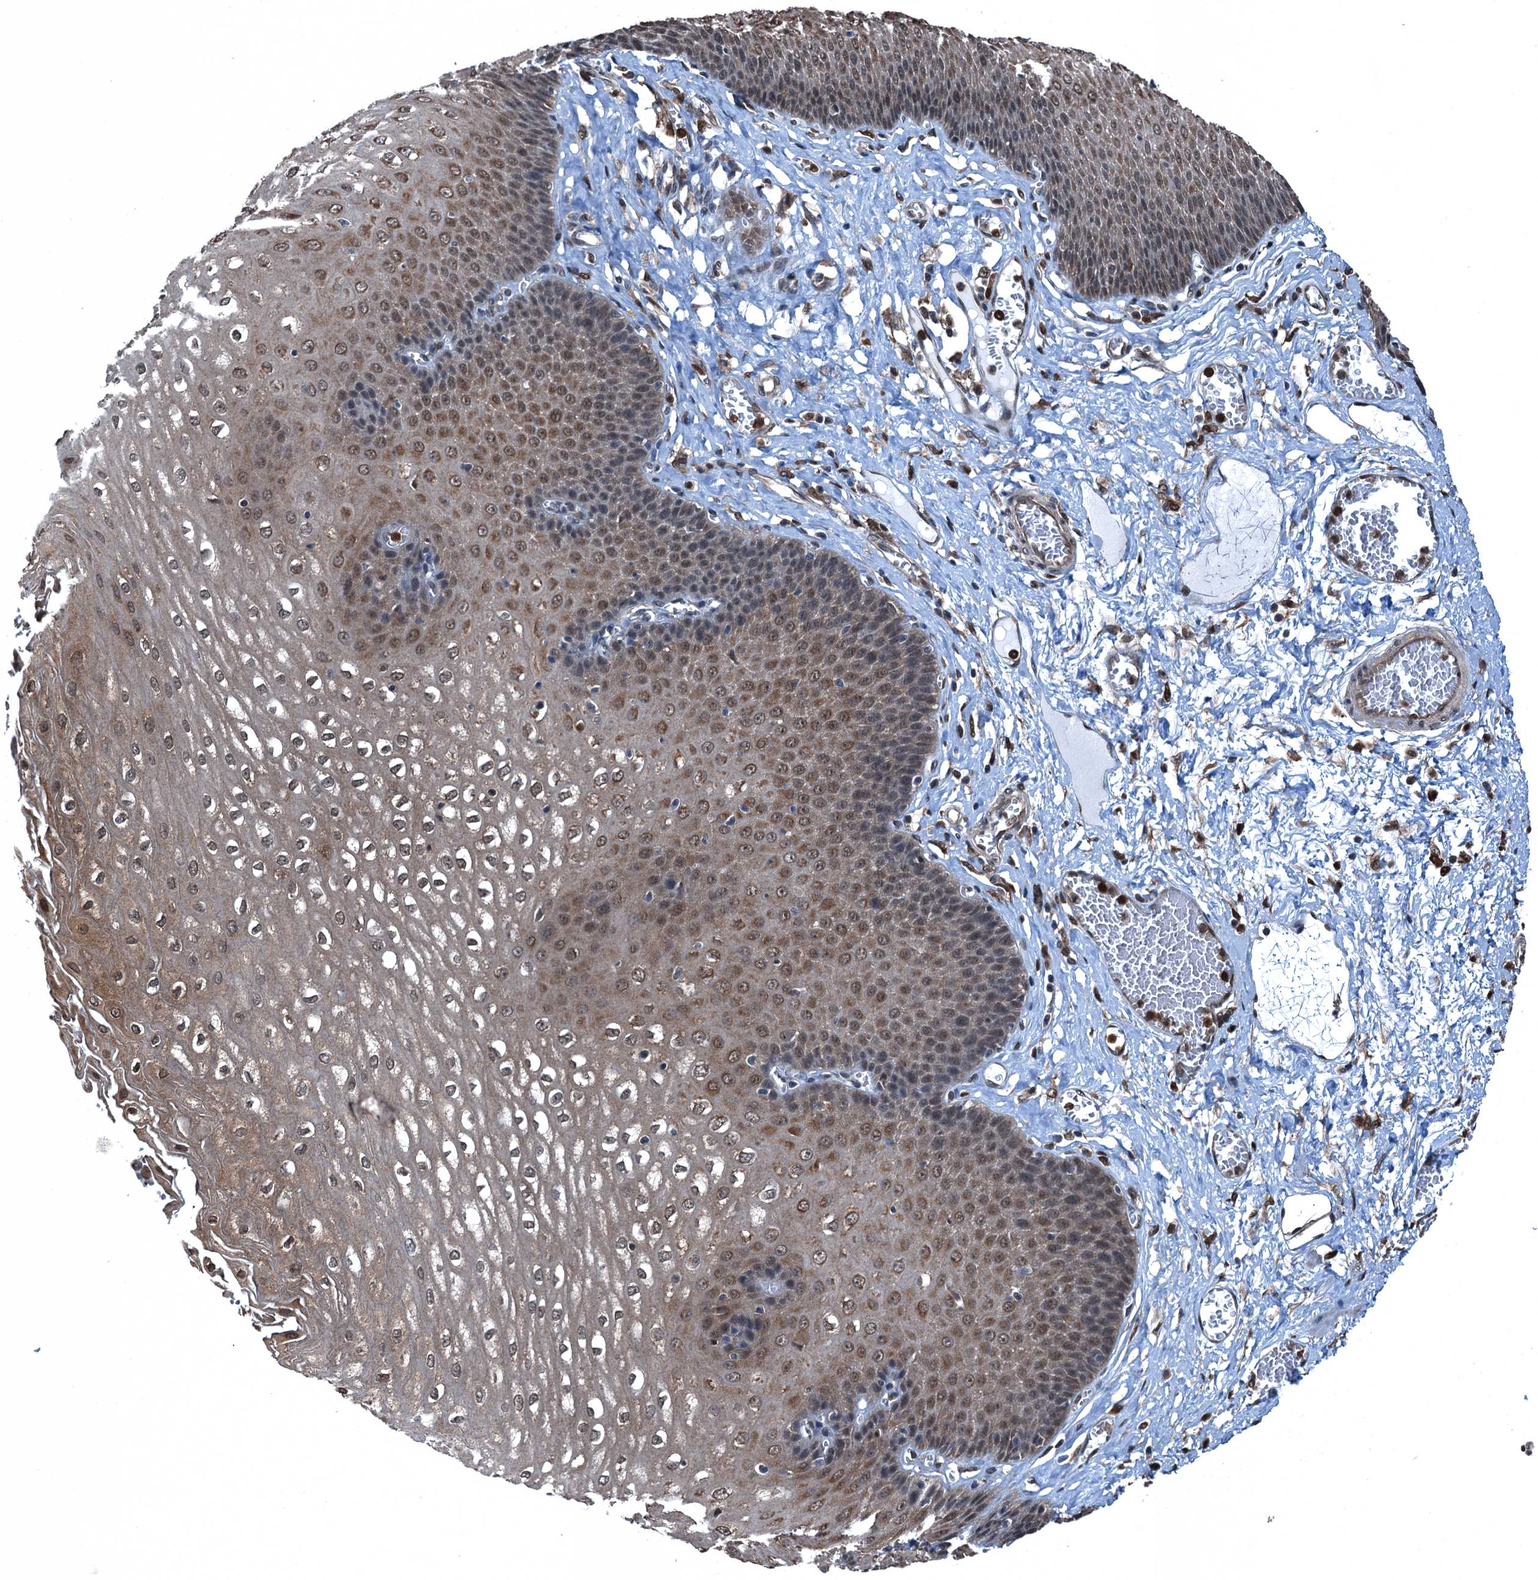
{"staining": {"intensity": "moderate", "quantity": ">75%", "location": "cytoplasmic/membranous,nuclear"}, "tissue": "esophagus", "cell_type": "Squamous epithelial cells", "image_type": "normal", "snomed": [{"axis": "morphology", "description": "Normal tissue, NOS"}, {"axis": "topography", "description": "Esophagus"}], "caption": "A brown stain labels moderate cytoplasmic/membranous,nuclear staining of a protein in squamous epithelial cells of normal esophagus.", "gene": "RNH1", "patient": {"sex": "male", "age": 60}}